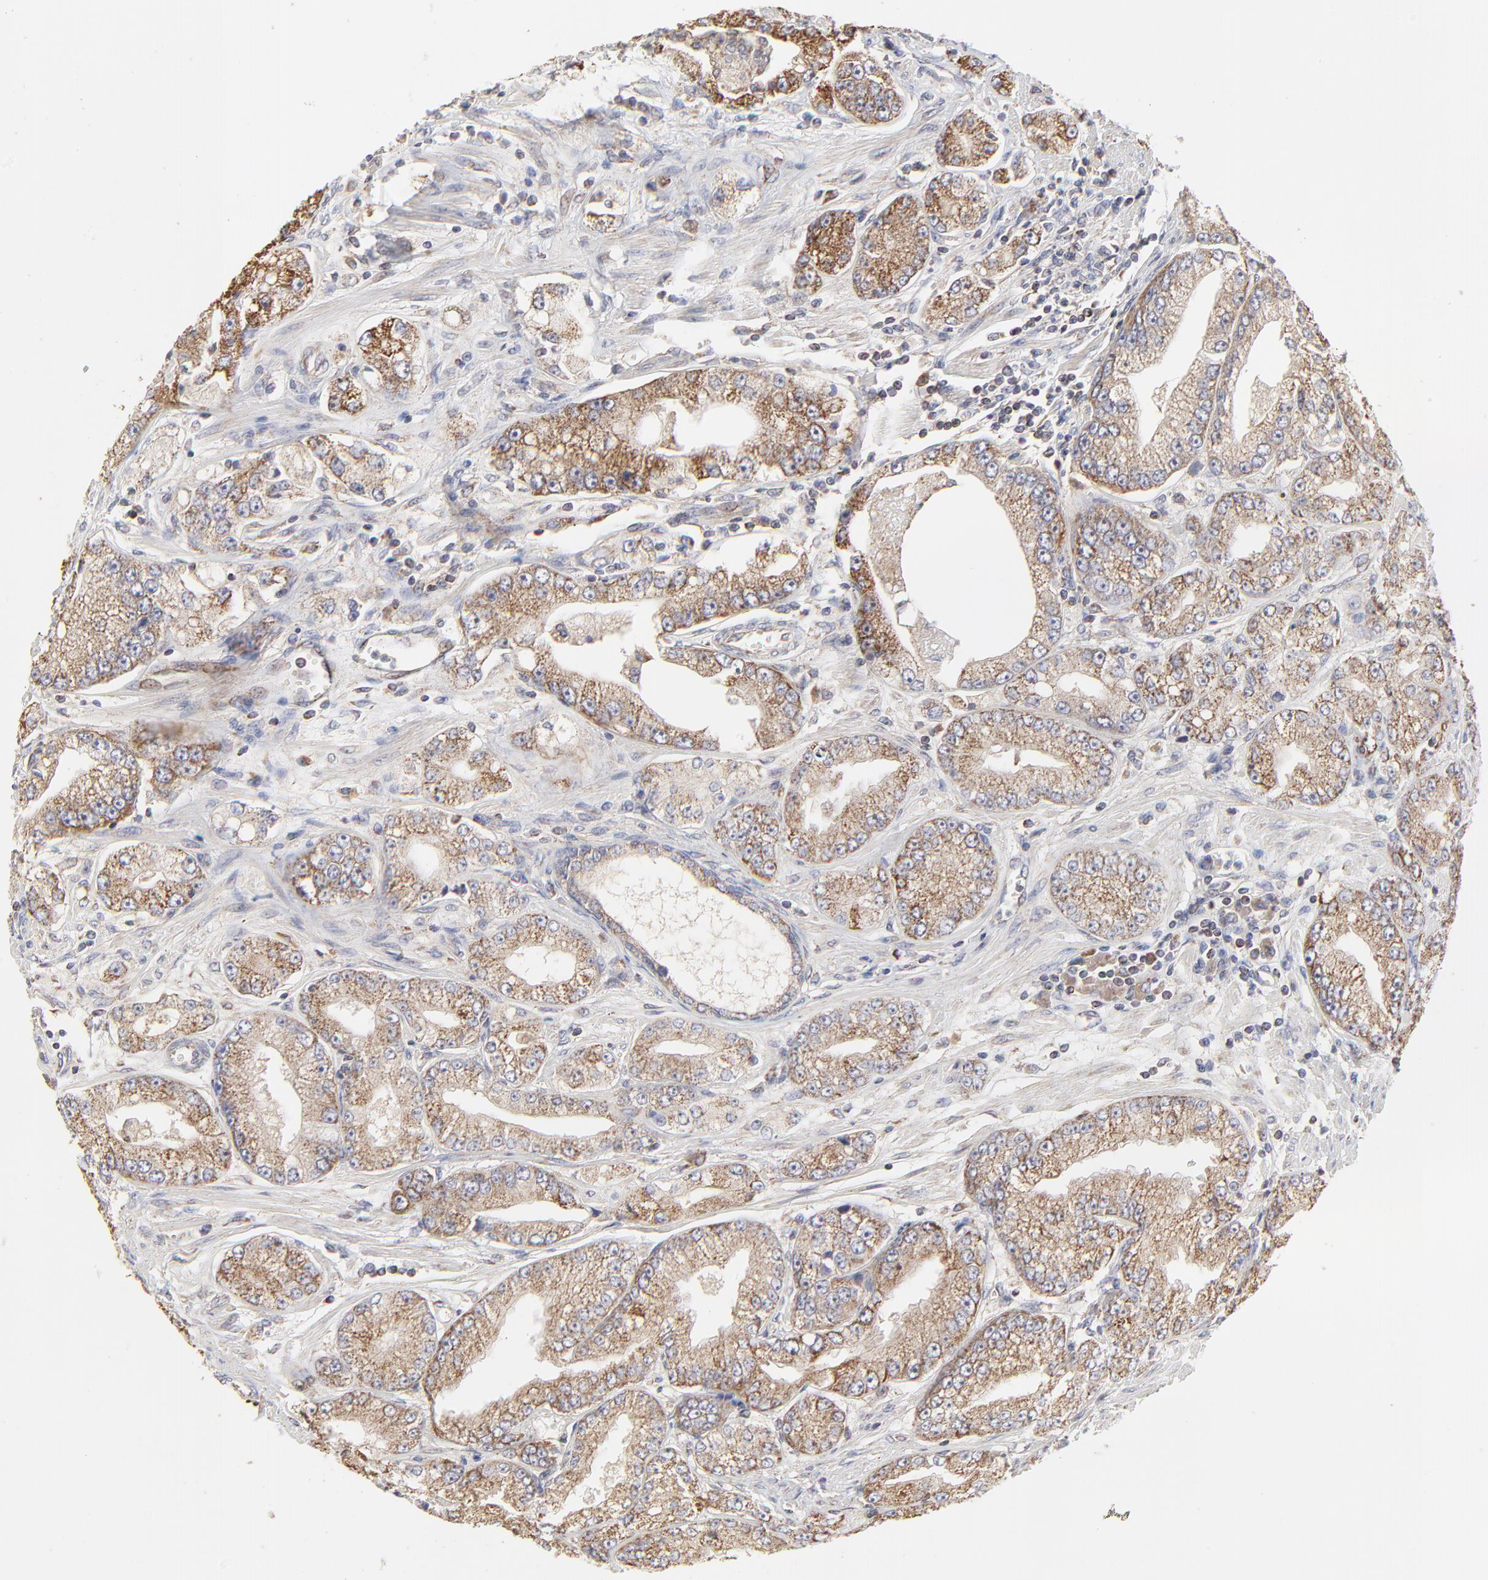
{"staining": {"intensity": "weak", "quantity": ">75%", "location": "cytoplasmic/membranous"}, "tissue": "prostate cancer", "cell_type": "Tumor cells", "image_type": "cancer", "snomed": [{"axis": "morphology", "description": "Adenocarcinoma, Medium grade"}, {"axis": "topography", "description": "Prostate"}], "caption": "Protein positivity by IHC exhibits weak cytoplasmic/membranous expression in about >75% of tumor cells in prostate cancer (medium-grade adenocarcinoma).", "gene": "ZNF550", "patient": {"sex": "male", "age": 72}}